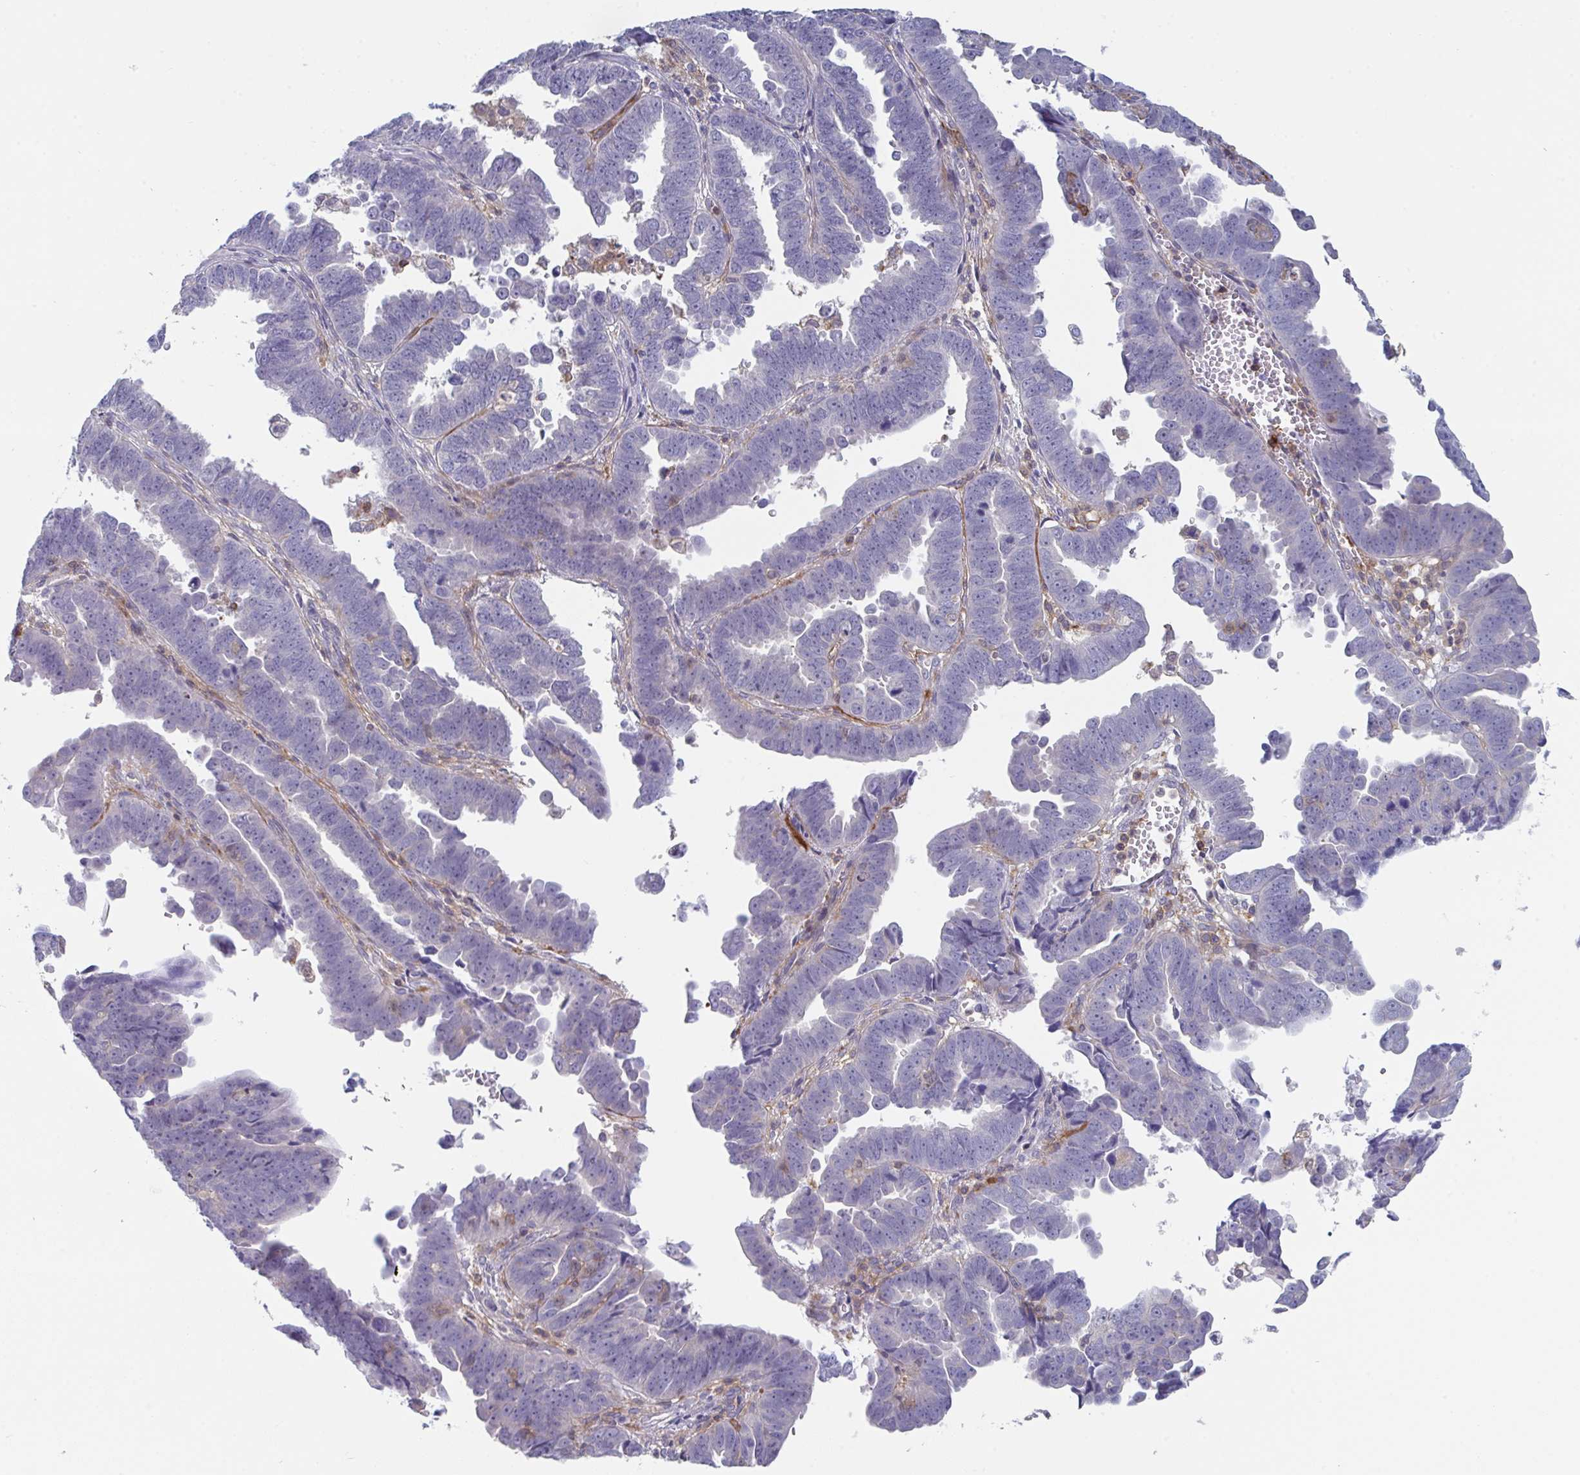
{"staining": {"intensity": "negative", "quantity": "none", "location": "none"}, "tissue": "endometrial cancer", "cell_type": "Tumor cells", "image_type": "cancer", "snomed": [{"axis": "morphology", "description": "Adenocarcinoma, NOS"}, {"axis": "topography", "description": "Endometrium"}], "caption": "This is a photomicrograph of immunohistochemistry staining of adenocarcinoma (endometrial), which shows no staining in tumor cells.", "gene": "DISP2", "patient": {"sex": "female", "age": 75}}